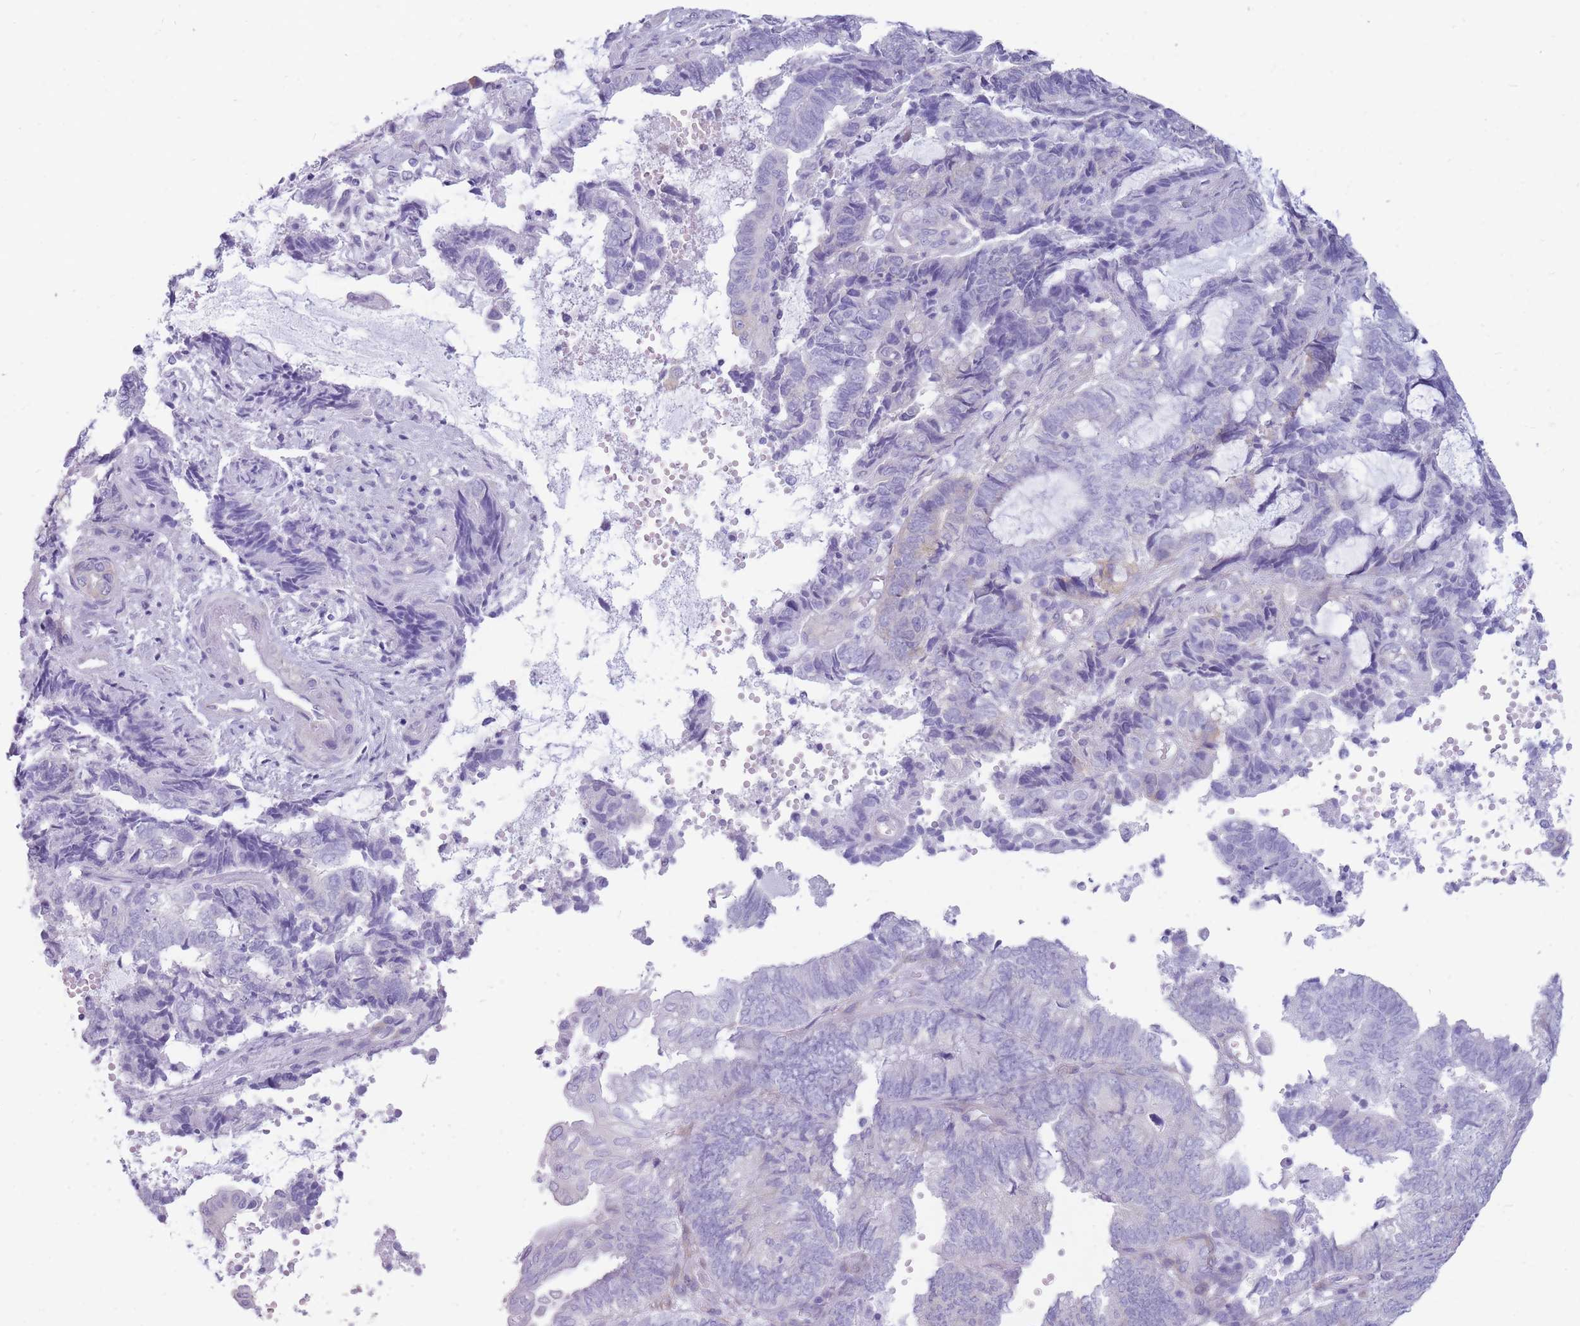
{"staining": {"intensity": "negative", "quantity": "none", "location": "none"}, "tissue": "endometrial cancer", "cell_type": "Tumor cells", "image_type": "cancer", "snomed": [{"axis": "morphology", "description": "Adenocarcinoma, NOS"}, {"axis": "topography", "description": "Uterus"}, {"axis": "topography", "description": "Endometrium"}], "caption": "DAB immunohistochemical staining of adenocarcinoma (endometrial) displays no significant positivity in tumor cells.", "gene": "MTSS2", "patient": {"sex": "female", "age": 70}}